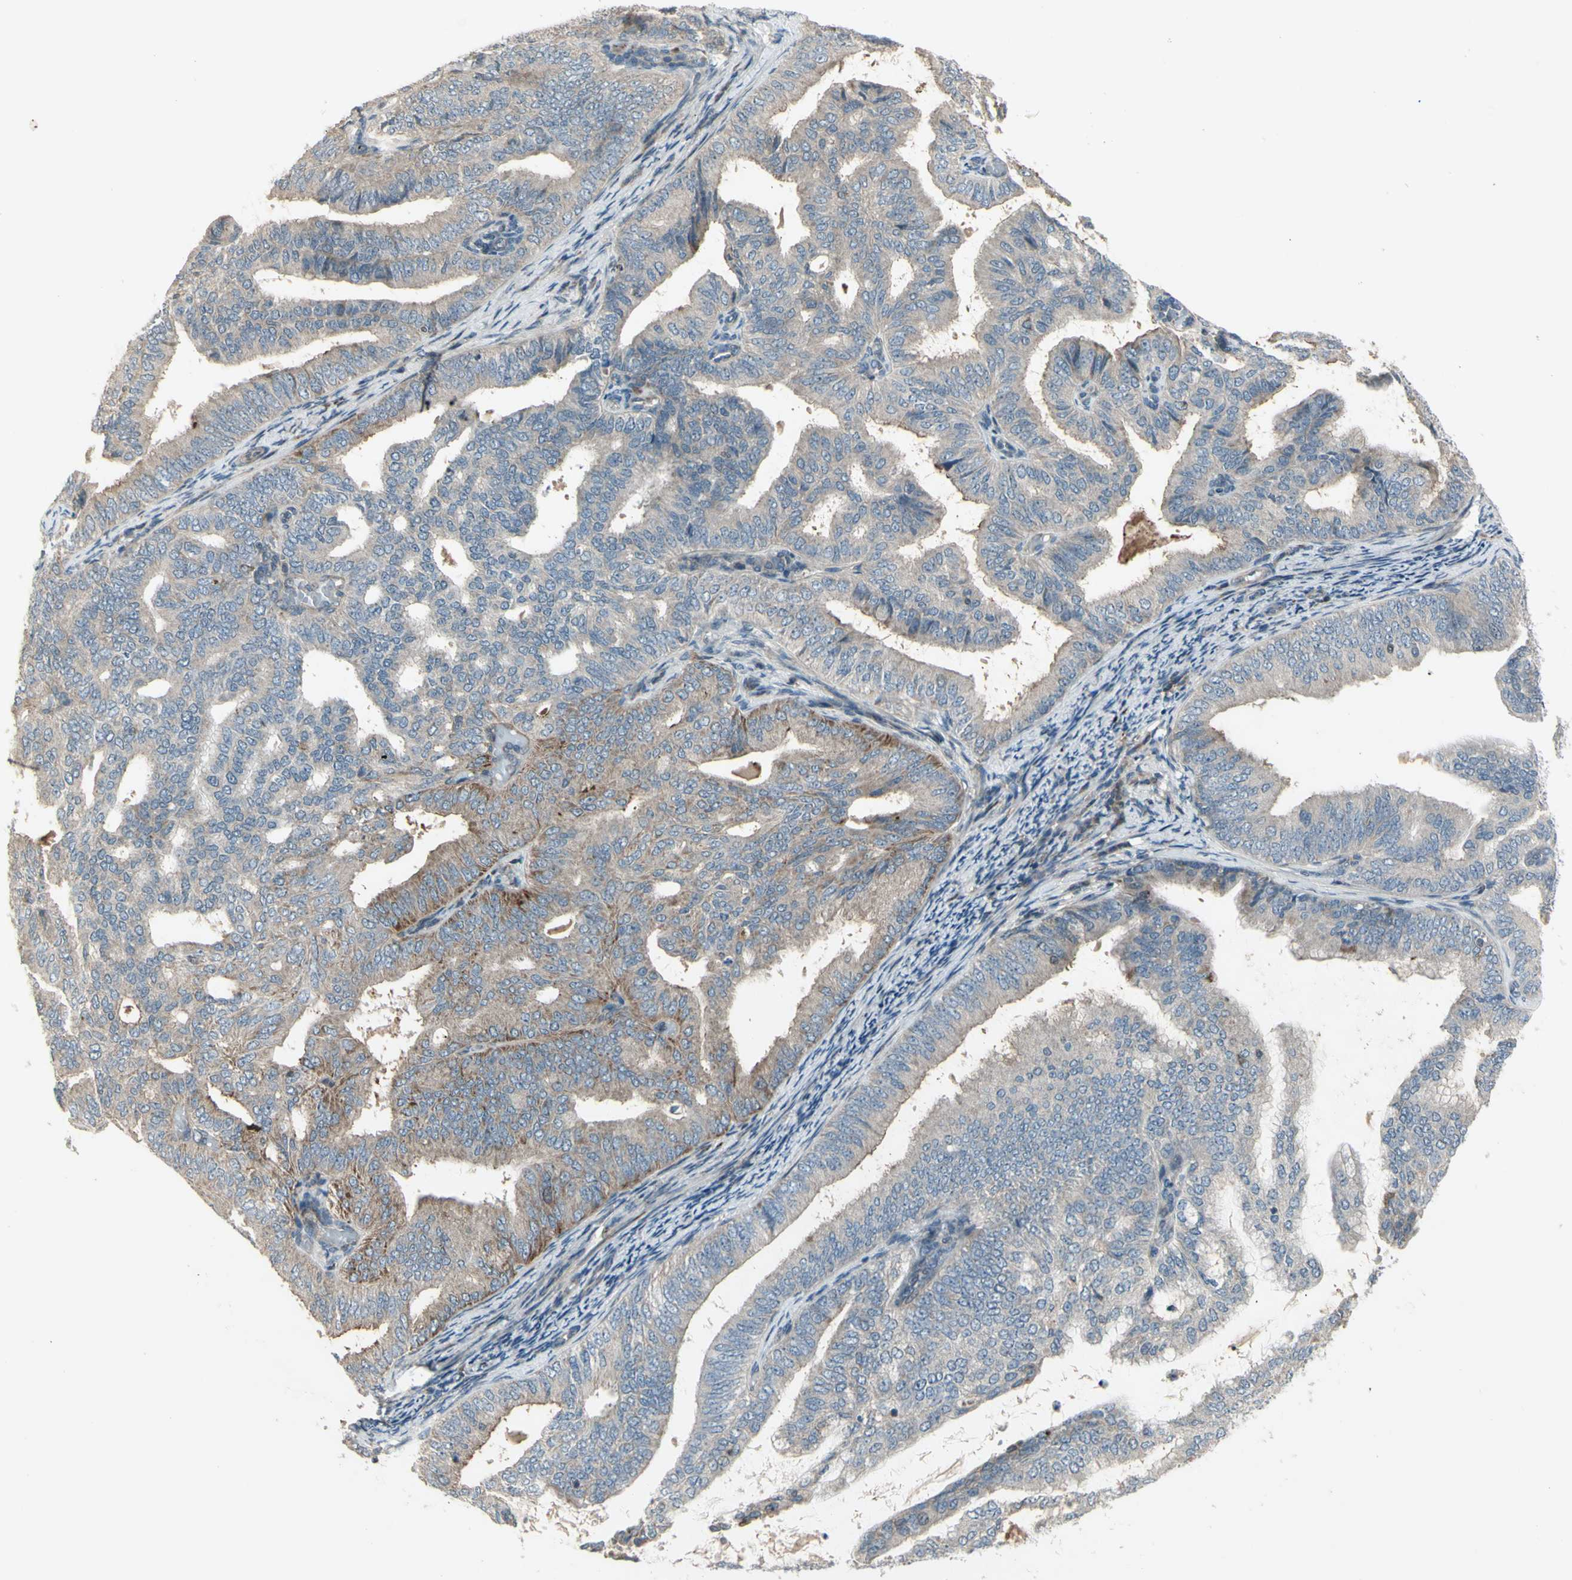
{"staining": {"intensity": "weak", "quantity": "25%-75%", "location": "cytoplasmic/membranous"}, "tissue": "endometrial cancer", "cell_type": "Tumor cells", "image_type": "cancer", "snomed": [{"axis": "morphology", "description": "Adenocarcinoma, NOS"}, {"axis": "topography", "description": "Endometrium"}], "caption": "Protein analysis of endometrial adenocarcinoma tissue demonstrates weak cytoplasmic/membranous expression in about 25%-75% of tumor cells.", "gene": "OSTM1", "patient": {"sex": "female", "age": 58}}